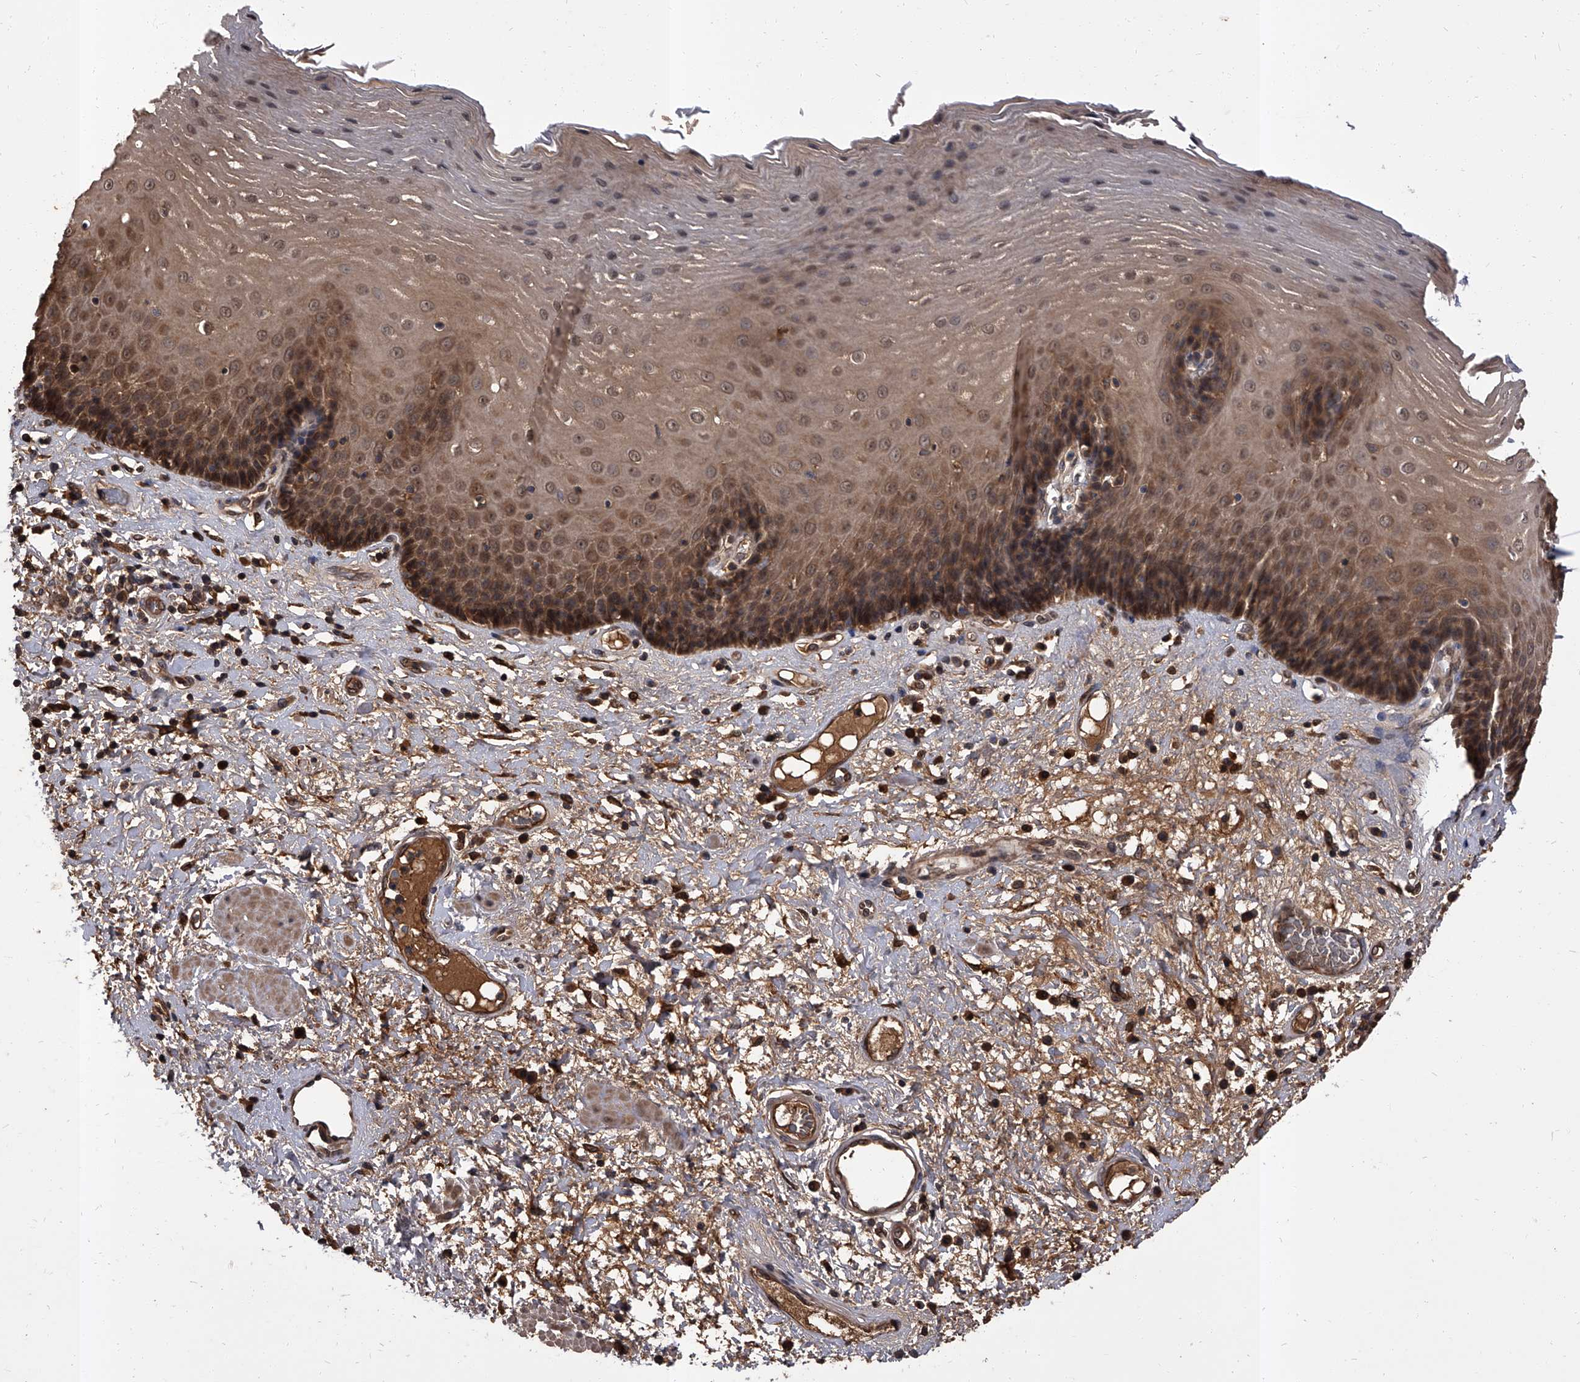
{"staining": {"intensity": "moderate", "quantity": ">75%", "location": "cytoplasmic/membranous,nuclear"}, "tissue": "esophagus", "cell_type": "Squamous epithelial cells", "image_type": "normal", "snomed": [{"axis": "morphology", "description": "Normal tissue, NOS"}, {"axis": "morphology", "description": "Adenocarcinoma, NOS"}, {"axis": "topography", "description": "Esophagus"}], "caption": "Esophagus stained with immunohistochemistry displays moderate cytoplasmic/membranous,nuclear positivity in approximately >75% of squamous epithelial cells.", "gene": "SLC18B1", "patient": {"sex": "male", "age": 62}}